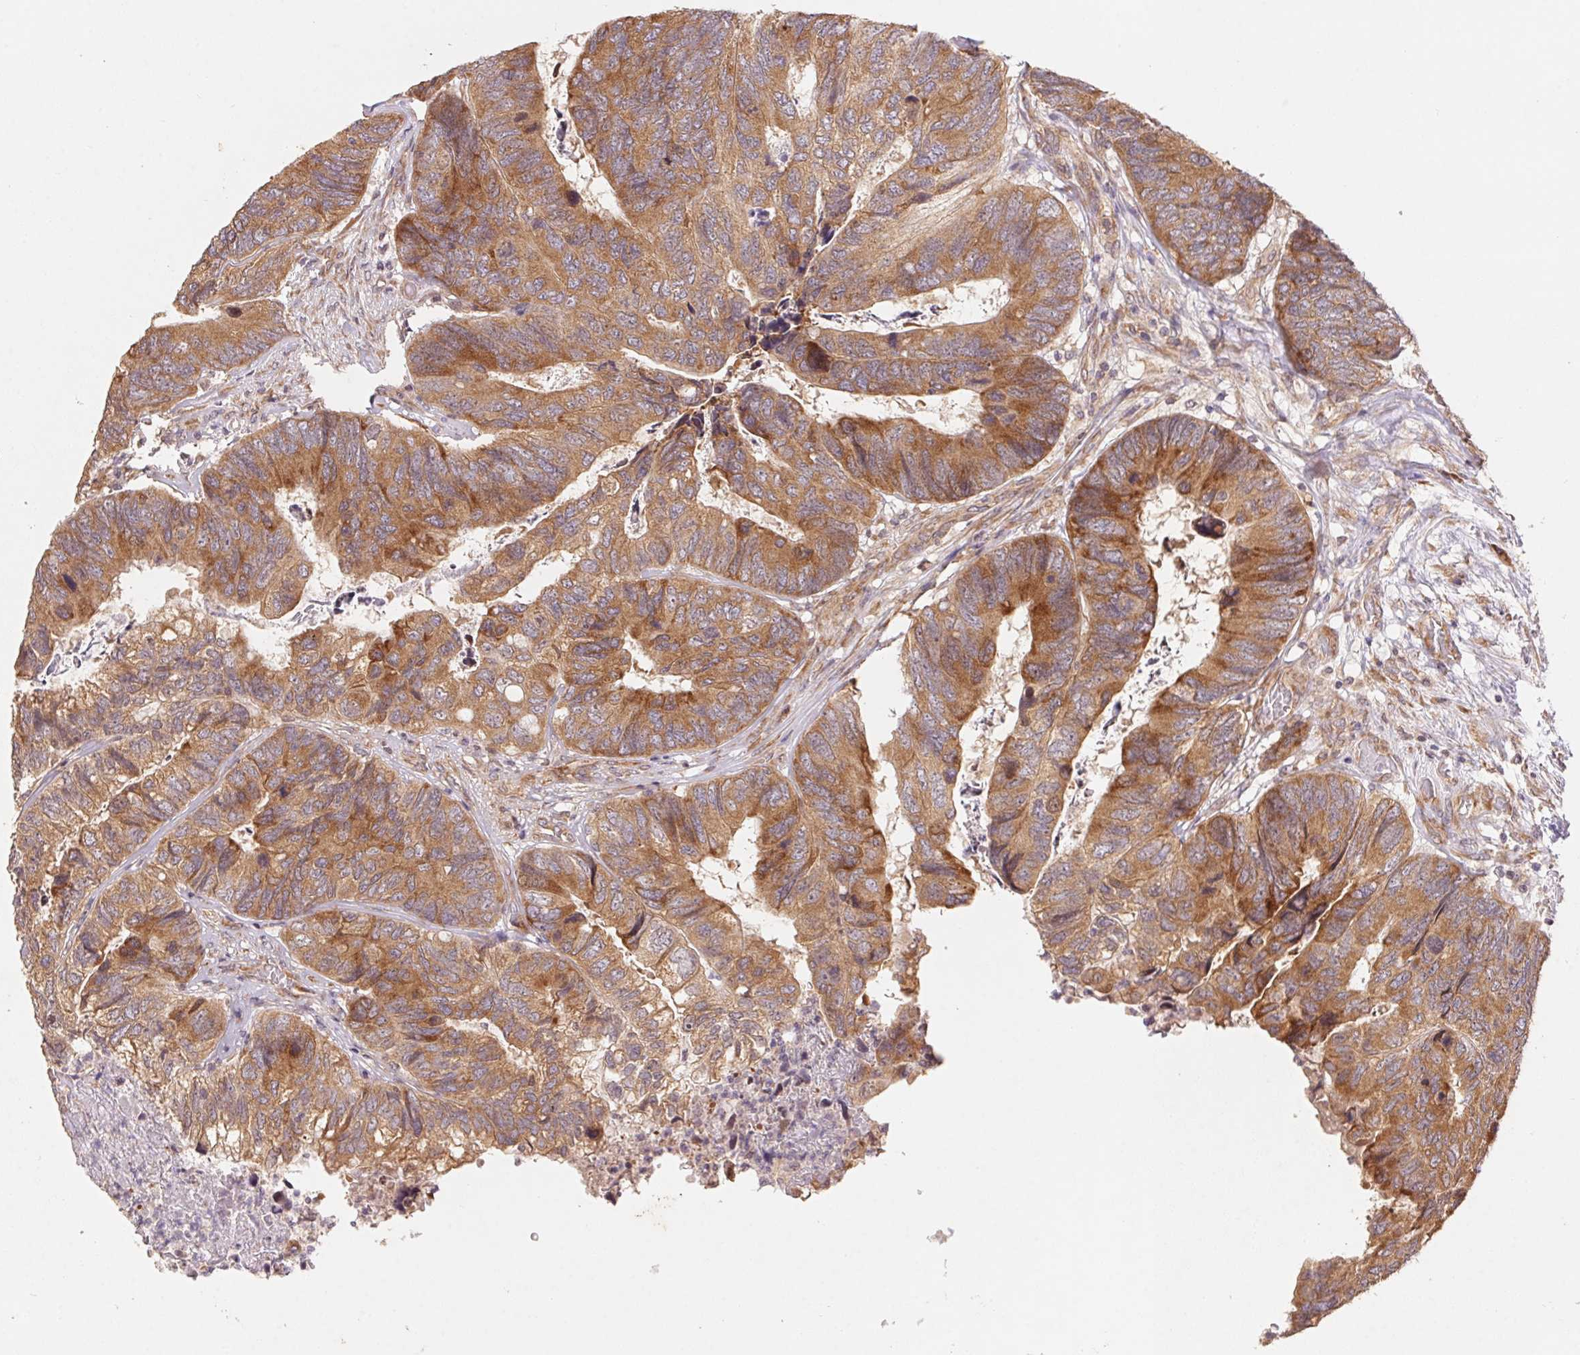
{"staining": {"intensity": "moderate", "quantity": ">75%", "location": "cytoplasmic/membranous"}, "tissue": "colorectal cancer", "cell_type": "Tumor cells", "image_type": "cancer", "snomed": [{"axis": "morphology", "description": "Adenocarcinoma, NOS"}, {"axis": "topography", "description": "Colon"}], "caption": "Protein staining of colorectal cancer tissue demonstrates moderate cytoplasmic/membranous expression in about >75% of tumor cells.", "gene": "RPL27A", "patient": {"sex": "female", "age": 67}}